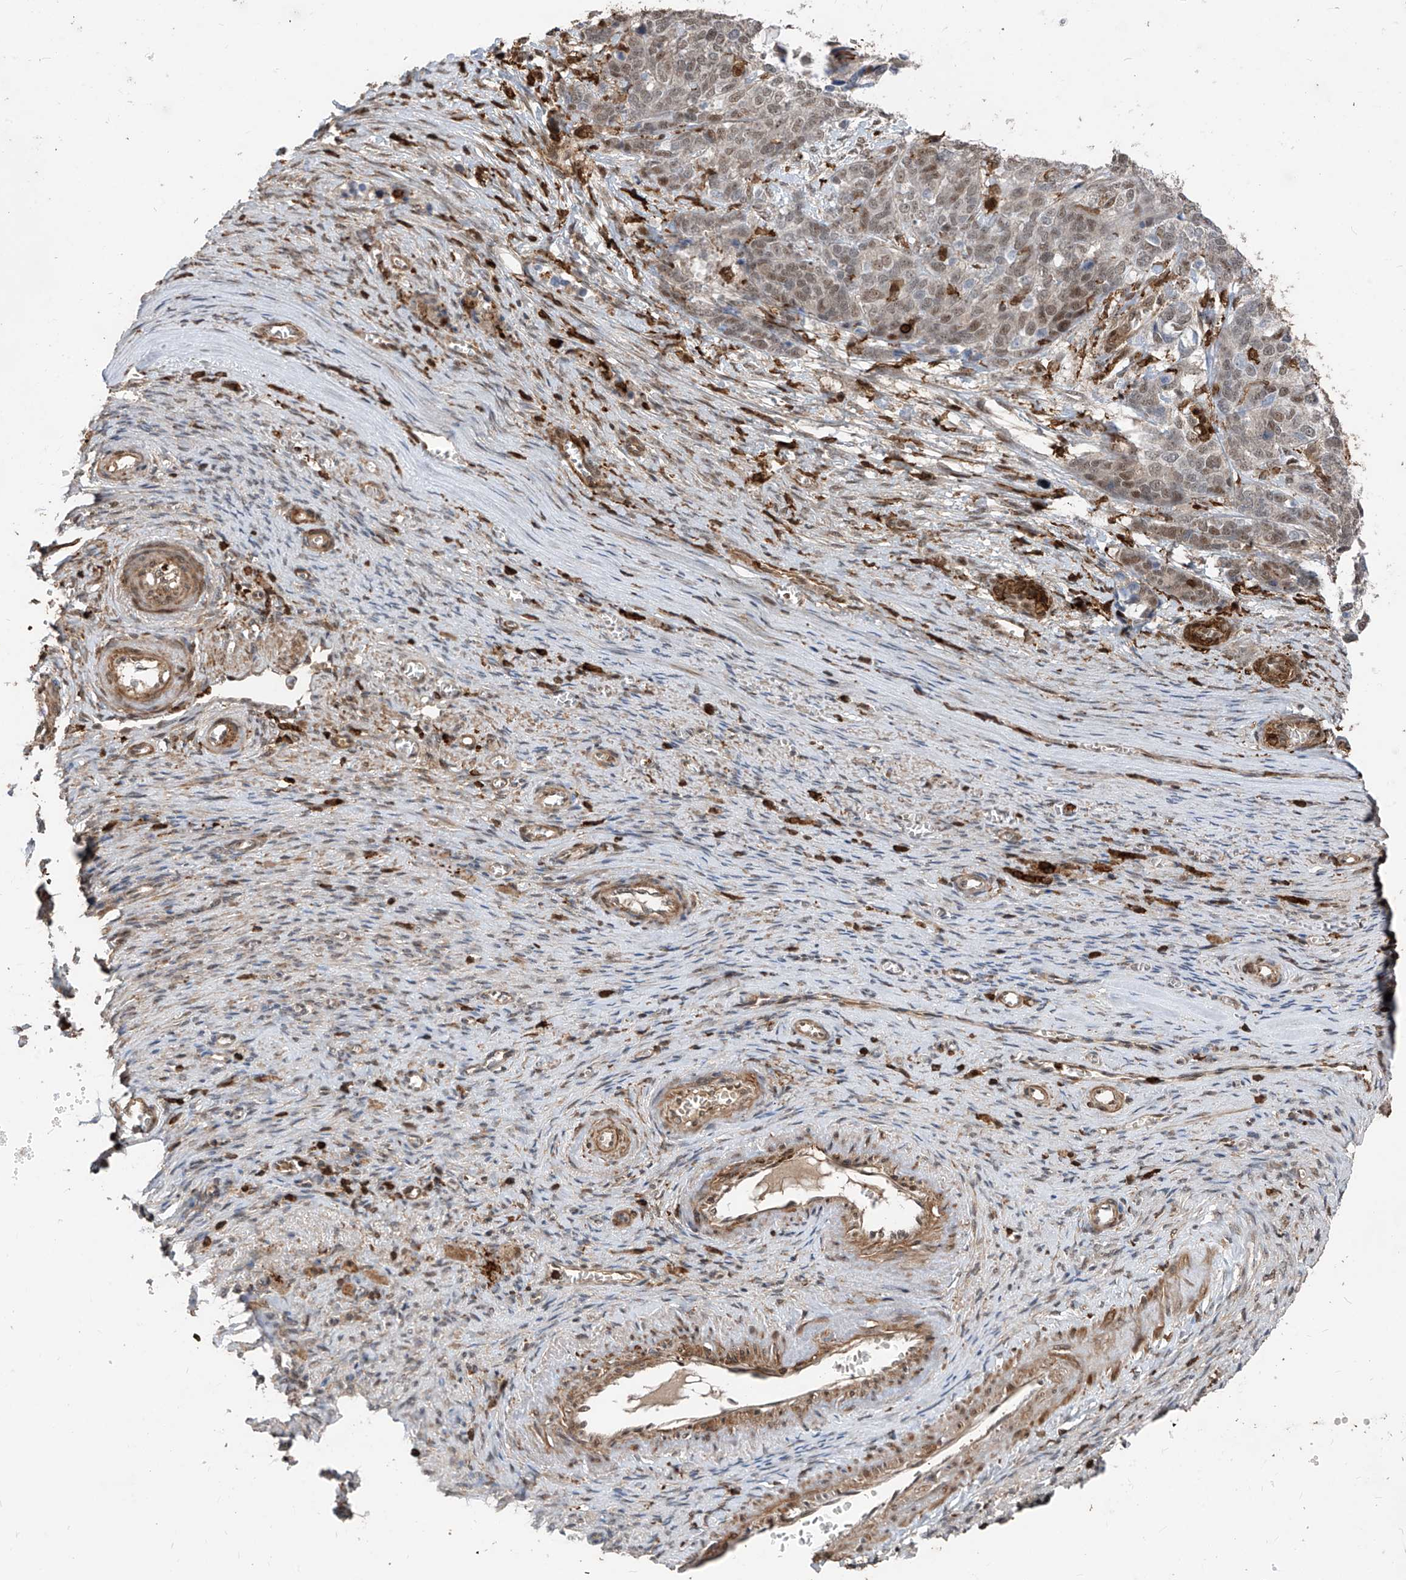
{"staining": {"intensity": "weak", "quantity": "25%-75%", "location": "nuclear"}, "tissue": "ovarian cancer", "cell_type": "Tumor cells", "image_type": "cancer", "snomed": [{"axis": "morphology", "description": "Cystadenocarcinoma, serous, NOS"}, {"axis": "topography", "description": "Ovary"}], "caption": "A low amount of weak nuclear staining is seen in approximately 25%-75% of tumor cells in serous cystadenocarcinoma (ovarian) tissue. (Stains: DAB in brown, nuclei in blue, Microscopy: brightfield microscopy at high magnification).", "gene": "MICAL1", "patient": {"sex": "female", "age": 44}}